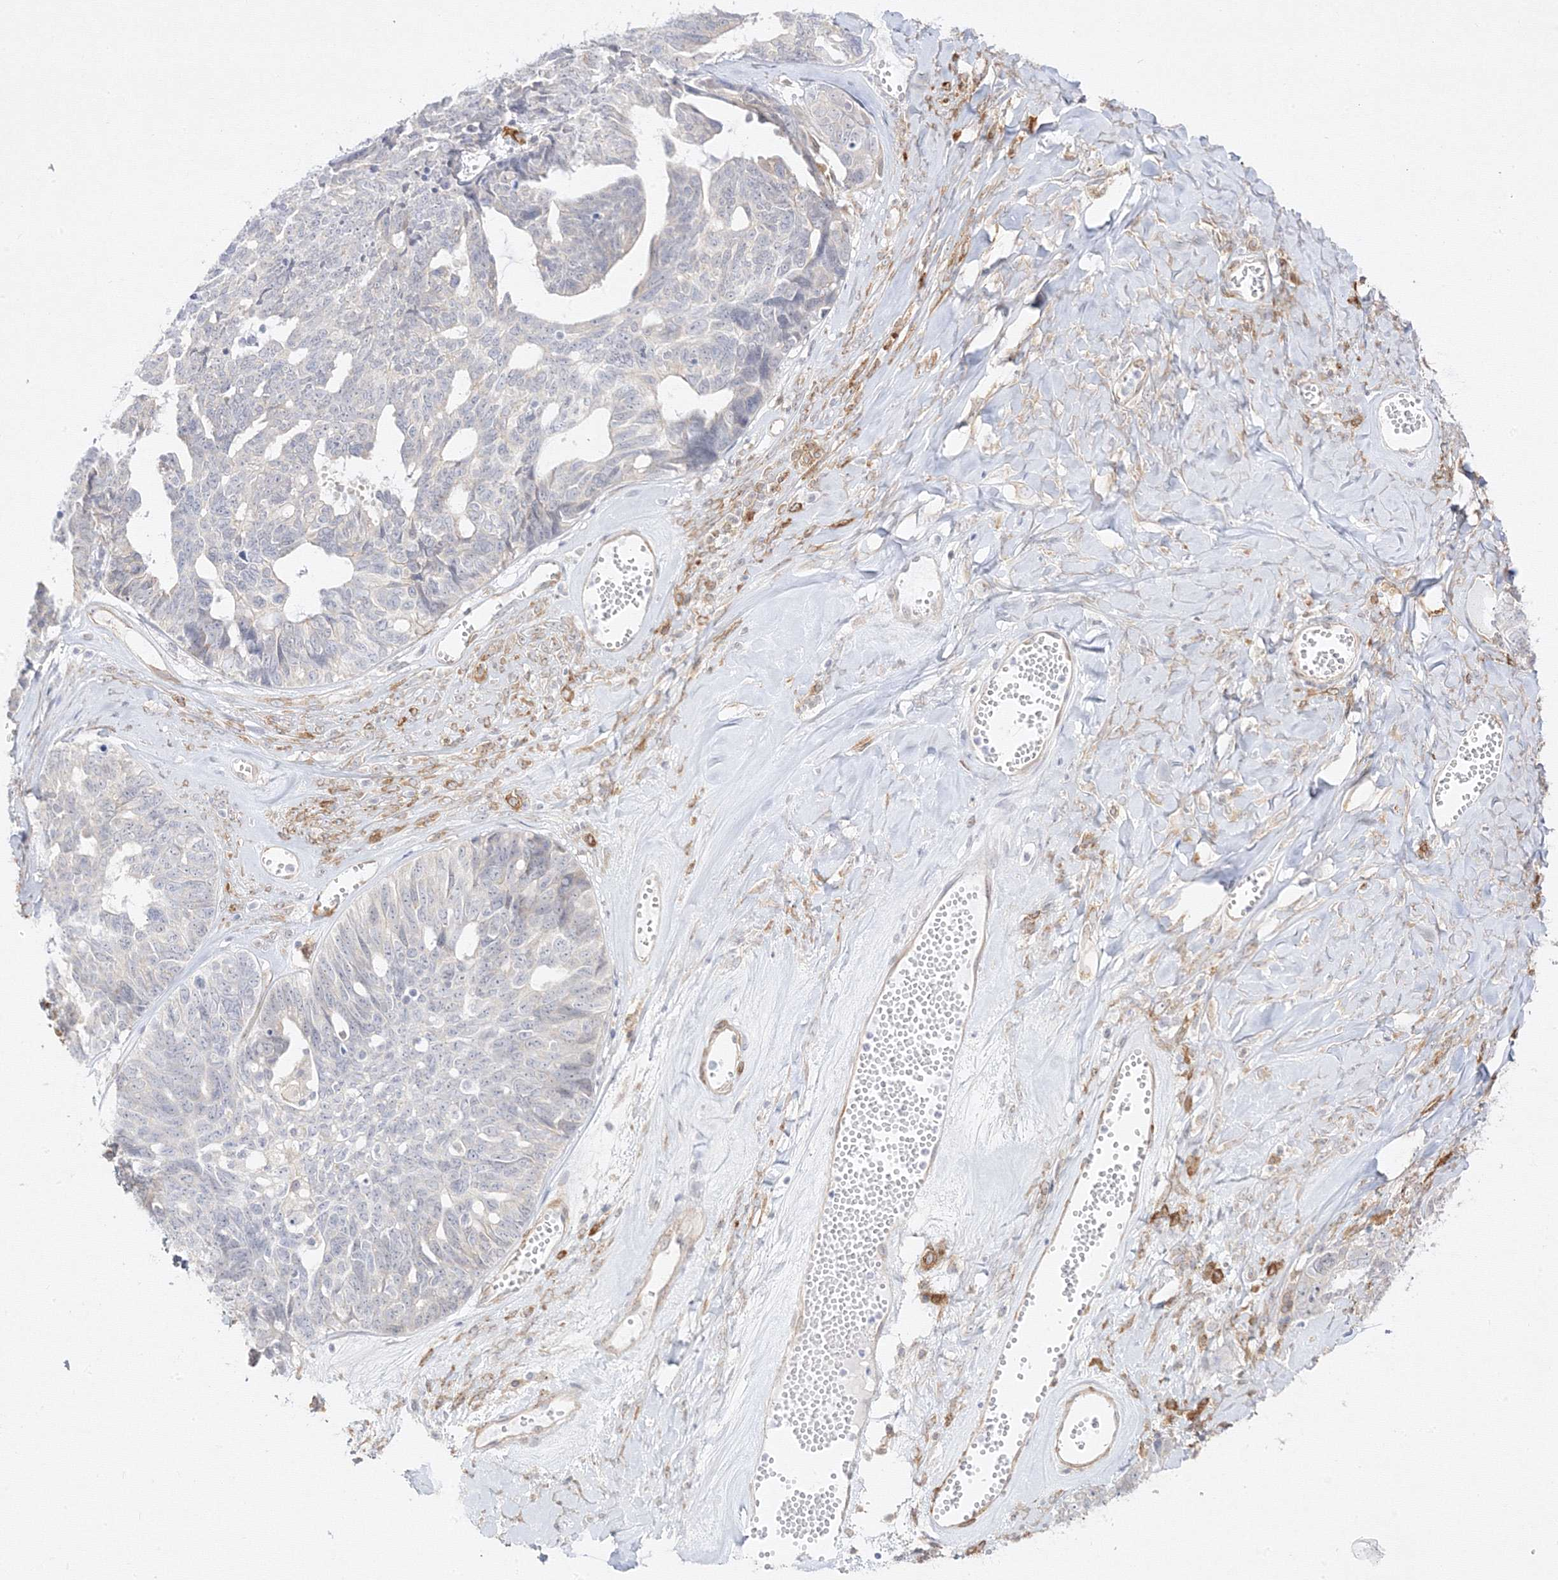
{"staining": {"intensity": "negative", "quantity": "none", "location": "none"}, "tissue": "ovarian cancer", "cell_type": "Tumor cells", "image_type": "cancer", "snomed": [{"axis": "morphology", "description": "Cystadenocarcinoma, serous, NOS"}, {"axis": "topography", "description": "Ovary"}], "caption": "Tumor cells show no significant protein expression in ovarian cancer (serous cystadenocarcinoma). (IHC, brightfield microscopy, high magnification).", "gene": "C2CD2", "patient": {"sex": "female", "age": 79}}